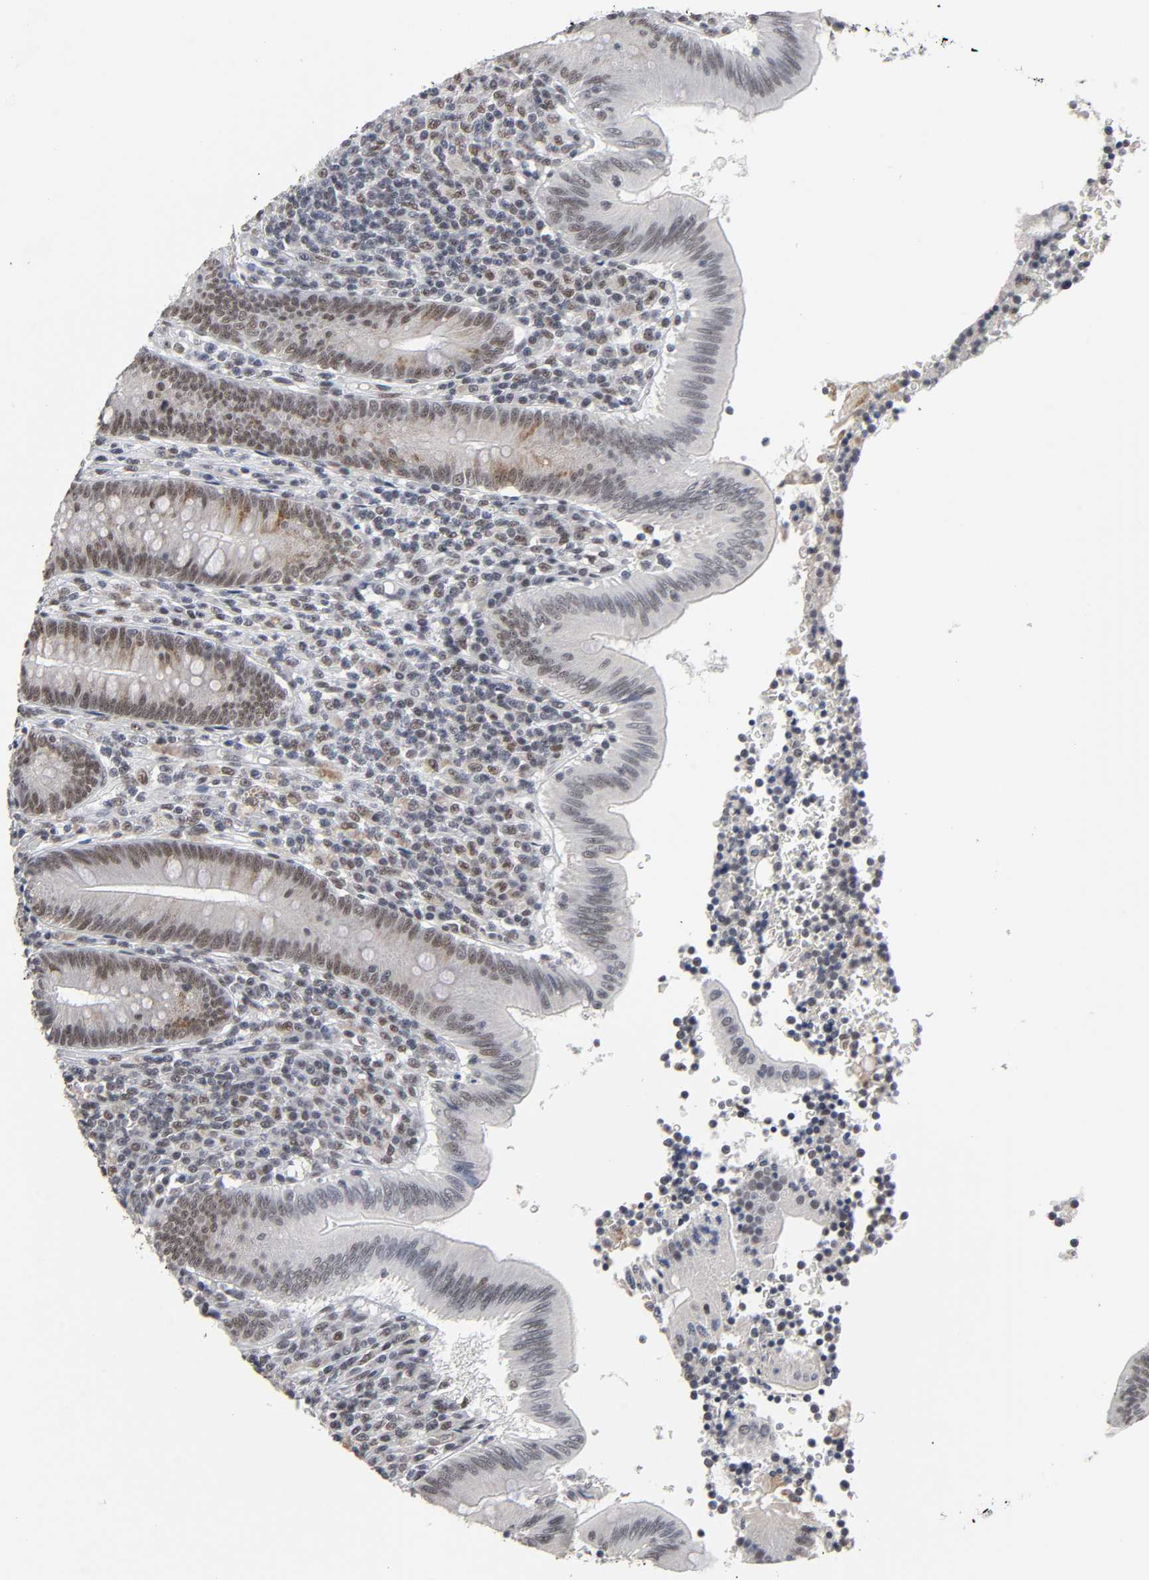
{"staining": {"intensity": "moderate", "quantity": "25%-75%", "location": "cytoplasmic/membranous"}, "tissue": "appendix", "cell_type": "Glandular cells", "image_type": "normal", "snomed": [{"axis": "morphology", "description": "Normal tissue, NOS"}, {"axis": "morphology", "description": "Inflammation, NOS"}, {"axis": "topography", "description": "Appendix"}], "caption": "Protein staining of normal appendix reveals moderate cytoplasmic/membranous positivity in approximately 25%-75% of glandular cells. (DAB IHC with brightfield microscopy, high magnification).", "gene": "TRIM33", "patient": {"sex": "male", "age": 46}}